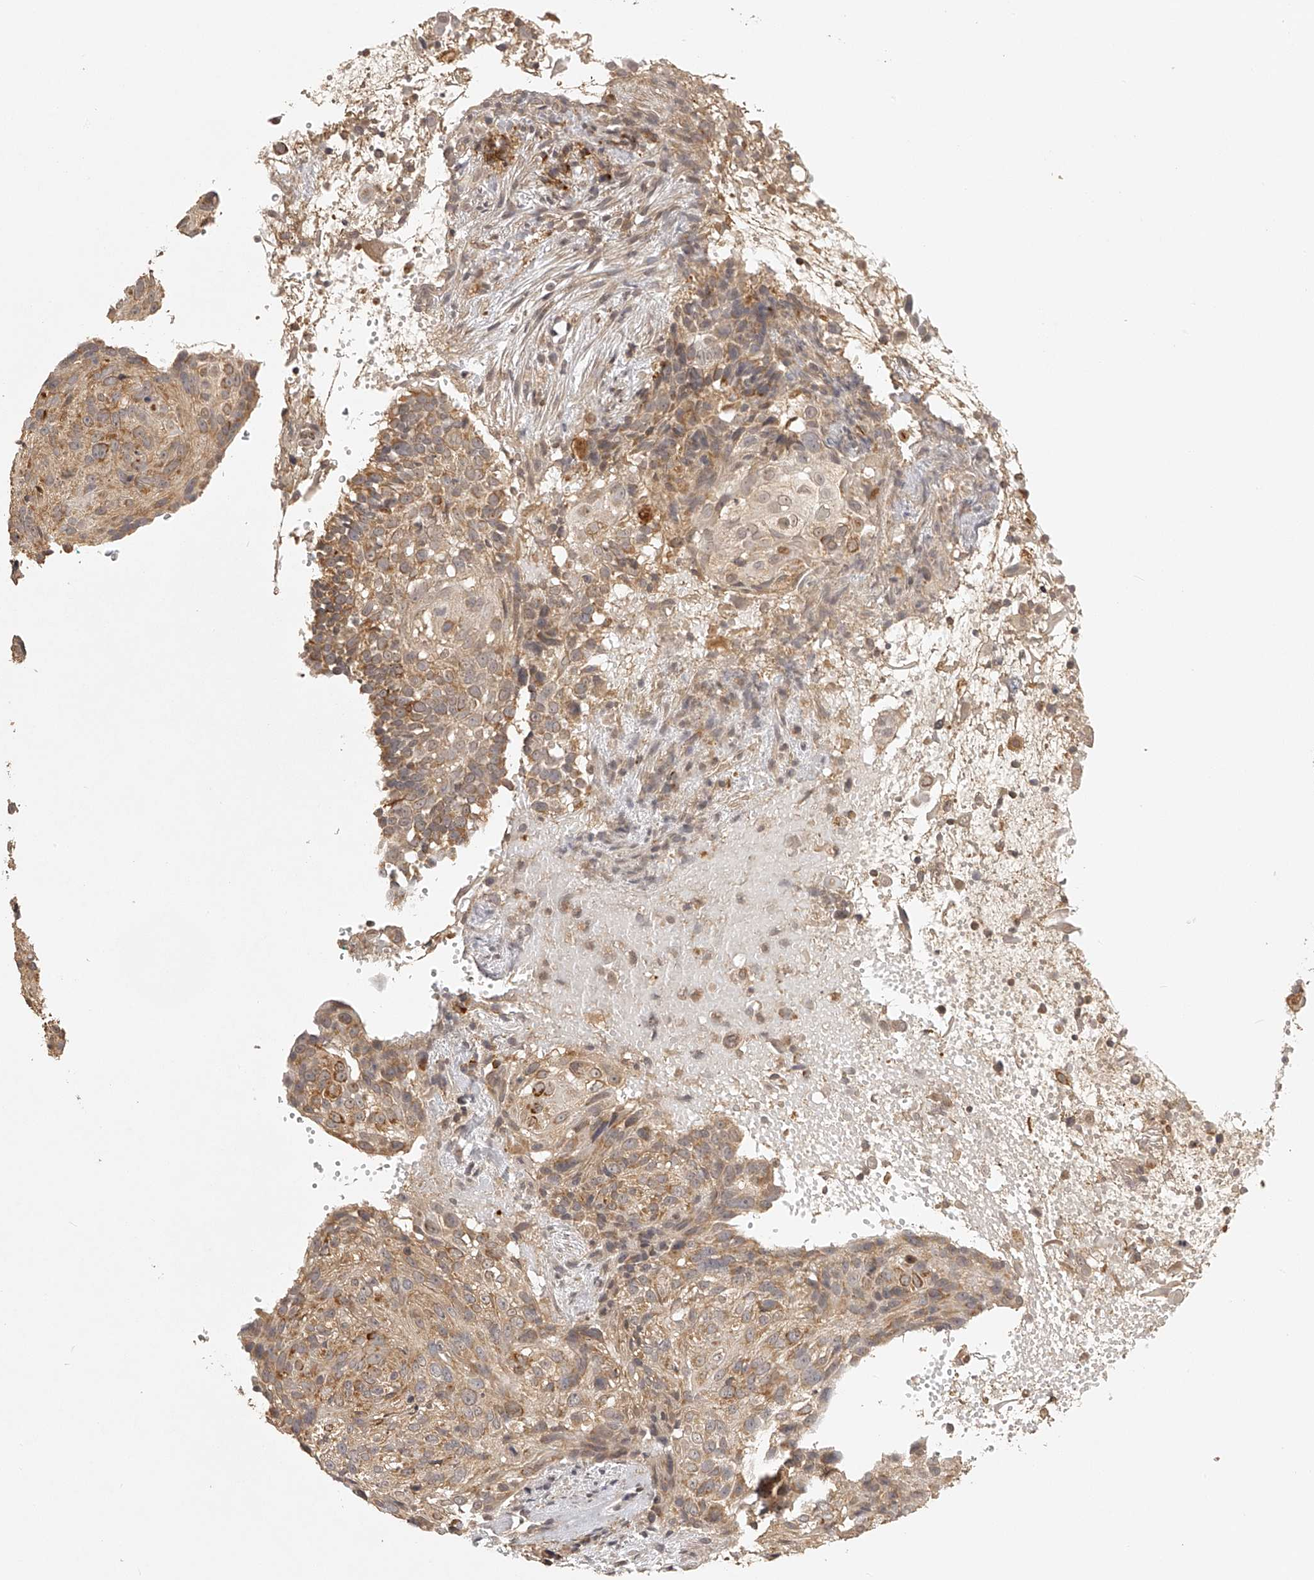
{"staining": {"intensity": "weak", "quantity": ">75%", "location": "cytoplasmic/membranous"}, "tissue": "cervical cancer", "cell_type": "Tumor cells", "image_type": "cancer", "snomed": [{"axis": "morphology", "description": "Squamous cell carcinoma, NOS"}, {"axis": "topography", "description": "Cervix"}], "caption": "Tumor cells display low levels of weak cytoplasmic/membranous positivity in about >75% of cells in cervical cancer.", "gene": "BCL2L11", "patient": {"sex": "female", "age": 74}}